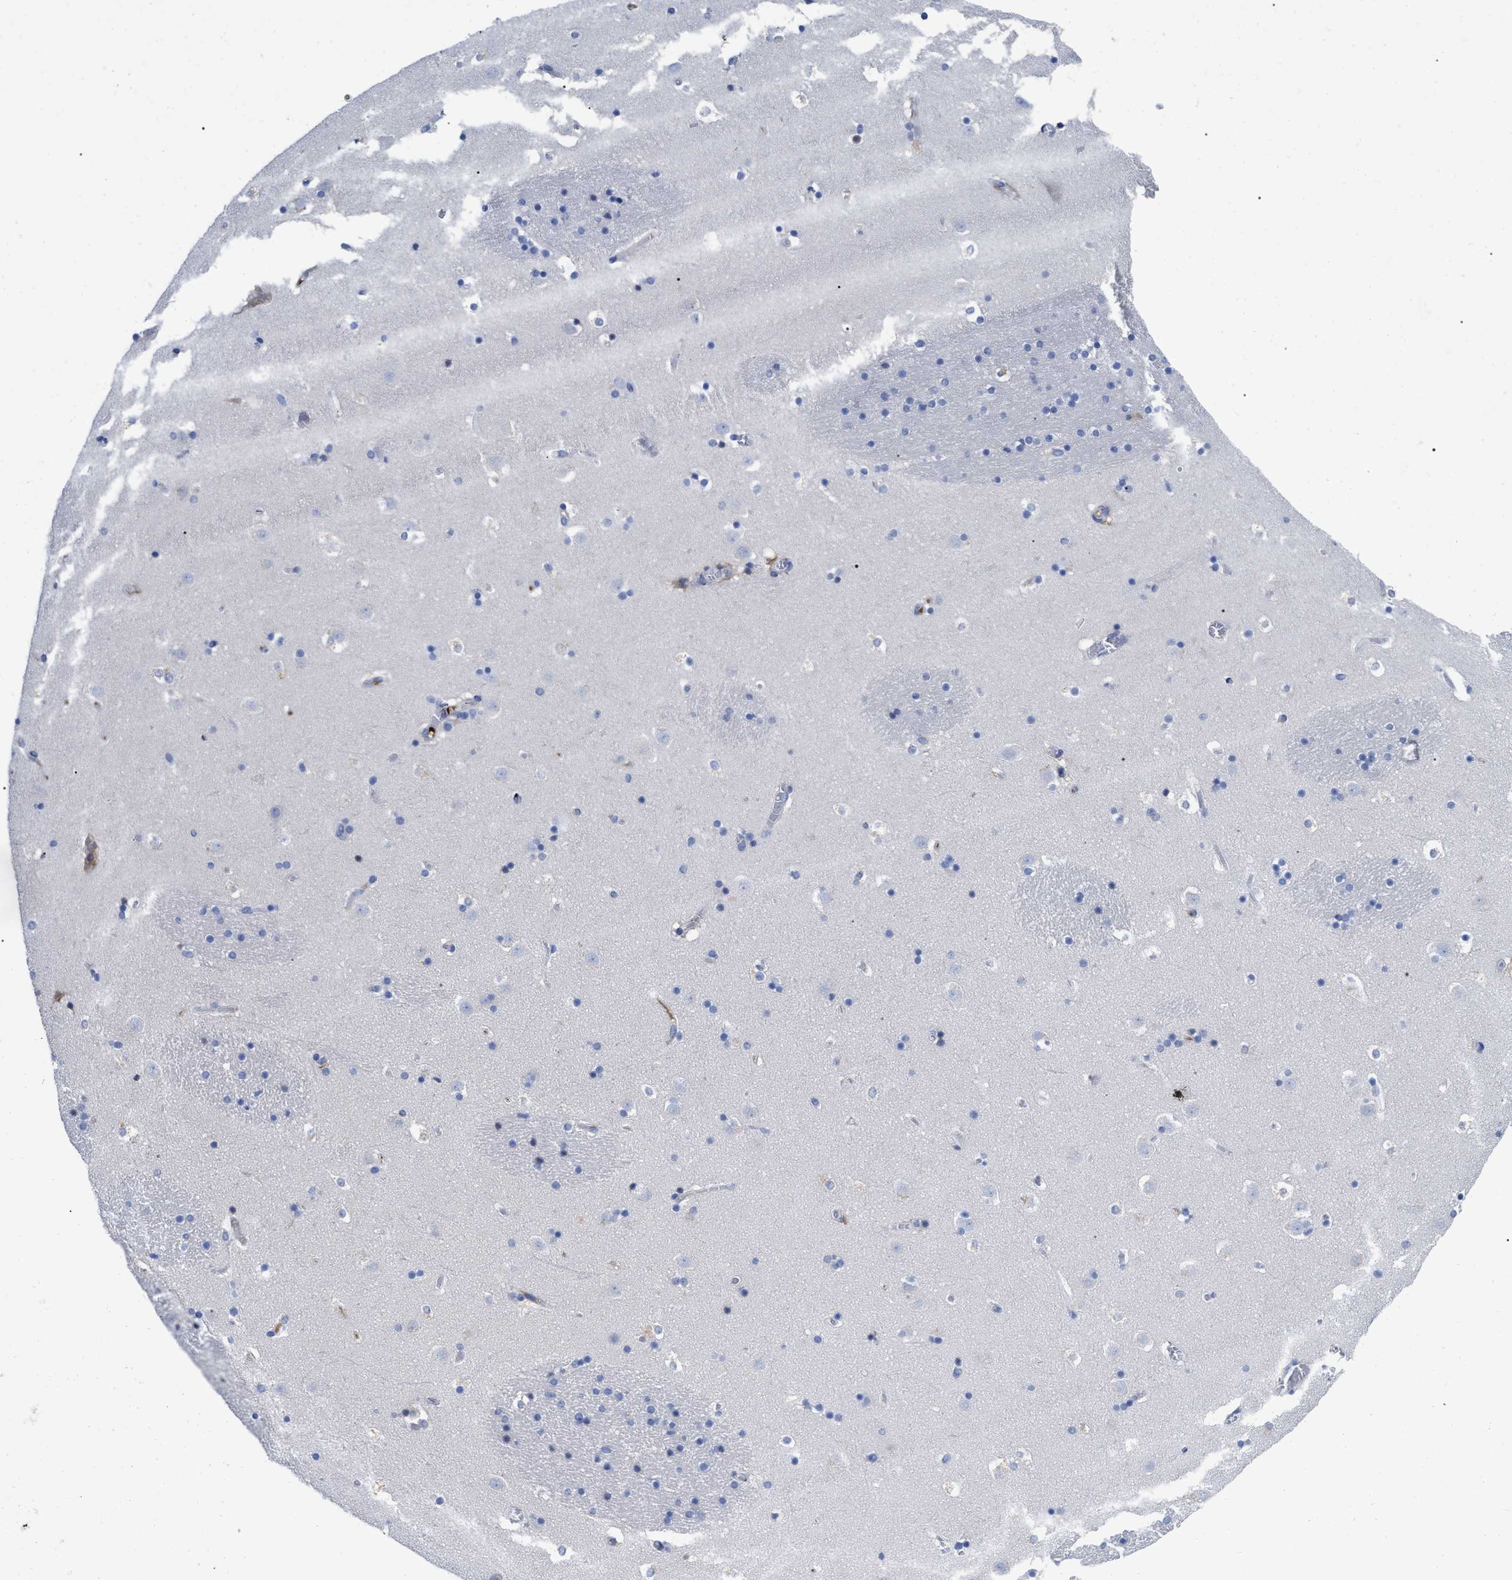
{"staining": {"intensity": "weak", "quantity": "<25%", "location": "cytoplasmic/membranous"}, "tissue": "caudate", "cell_type": "Glial cells", "image_type": "normal", "snomed": [{"axis": "morphology", "description": "Normal tissue, NOS"}, {"axis": "topography", "description": "Lateral ventricle wall"}], "caption": "Immunohistochemistry (IHC) photomicrograph of unremarkable caudate stained for a protein (brown), which displays no expression in glial cells.", "gene": "IGHV5", "patient": {"sex": "male", "age": 45}}